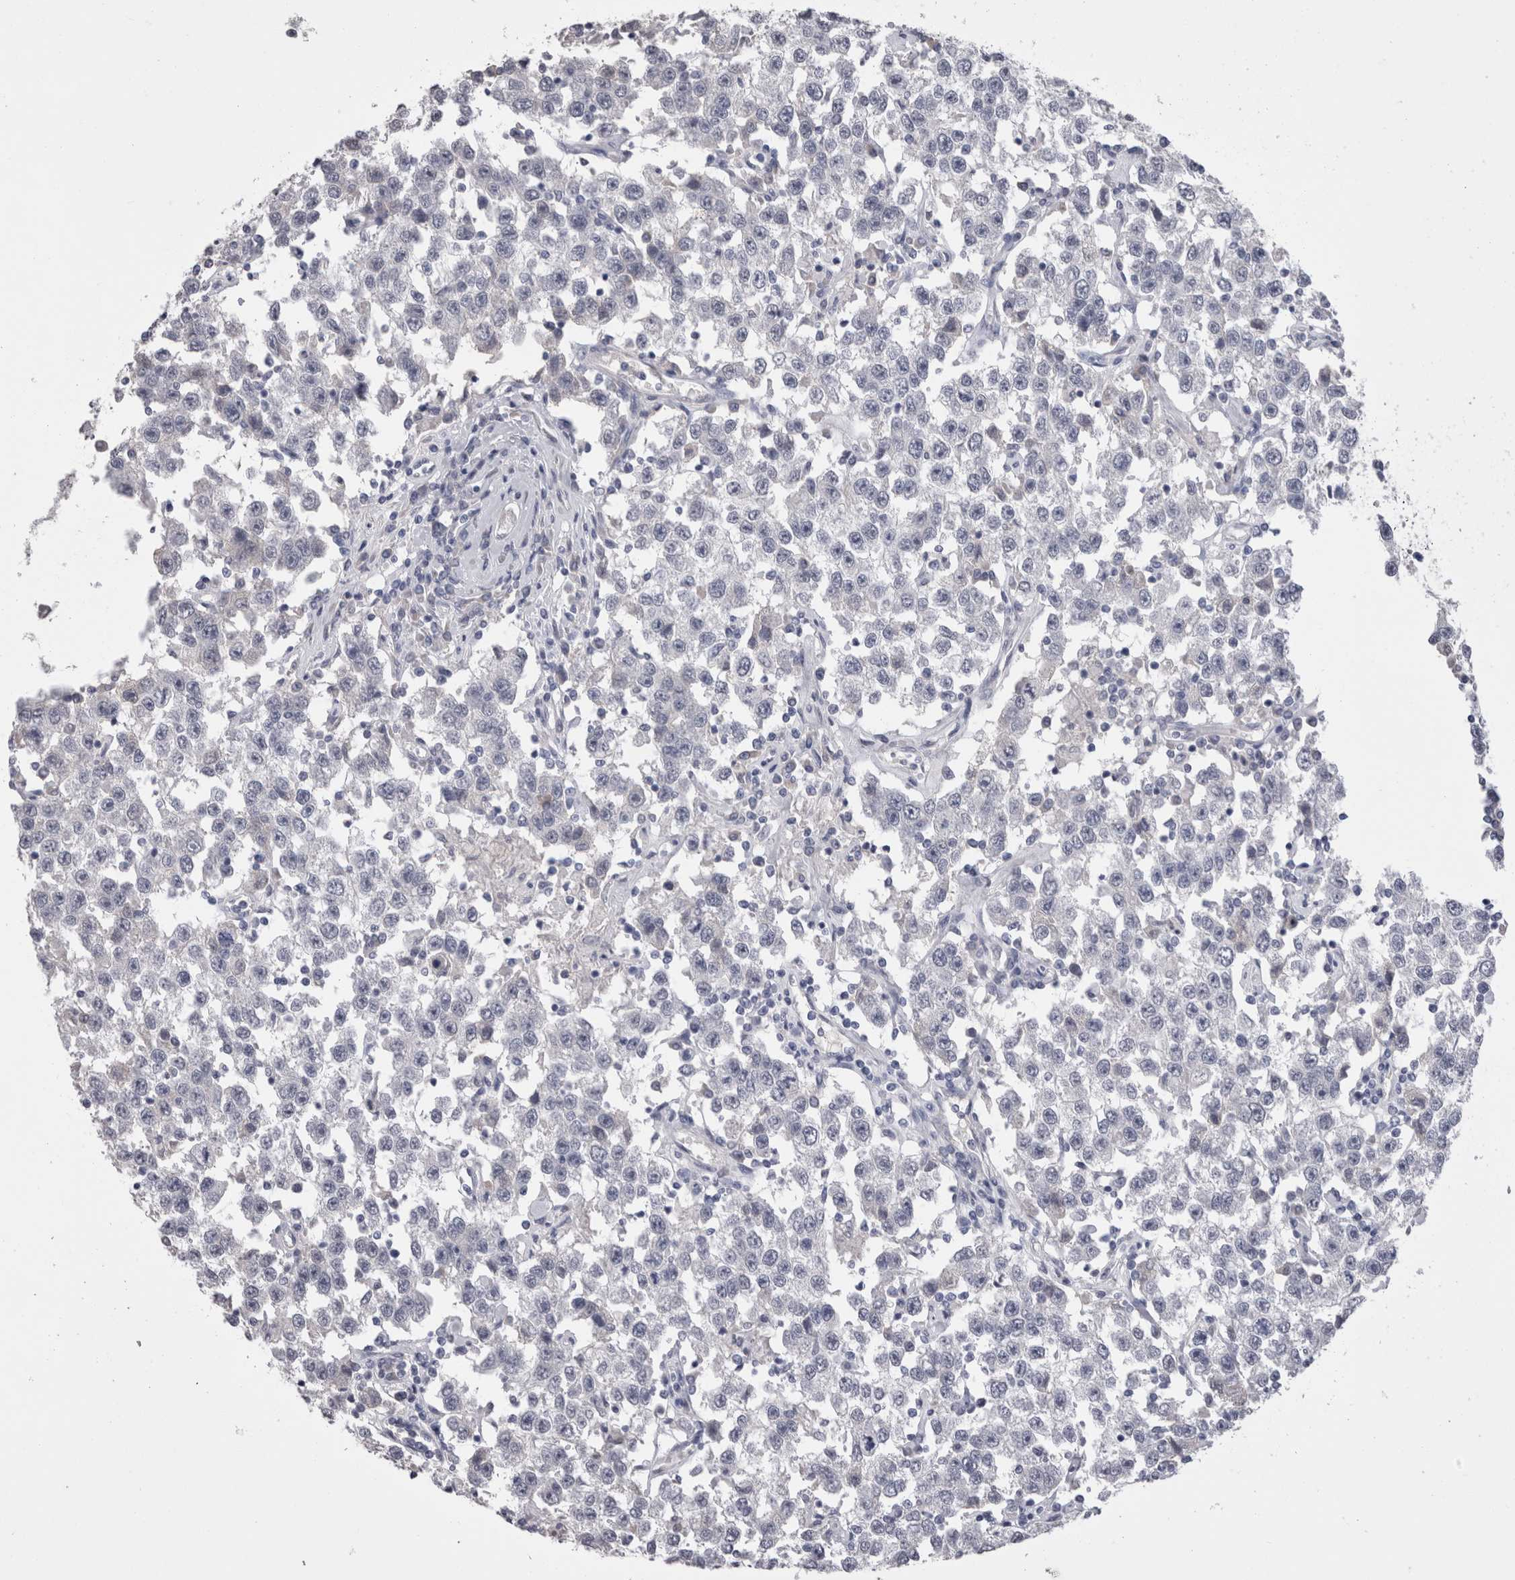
{"staining": {"intensity": "negative", "quantity": "none", "location": "none"}, "tissue": "testis cancer", "cell_type": "Tumor cells", "image_type": "cancer", "snomed": [{"axis": "morphology", "description": "Seminoma, NOS"}, {"axis": "topography", "description": "Testis"}], "caption": "Tumor cells are negative for brown protein staining in seminoma (testis).", "gene": "CDHR5", "patient": {"sex": "male", "age": 41}}